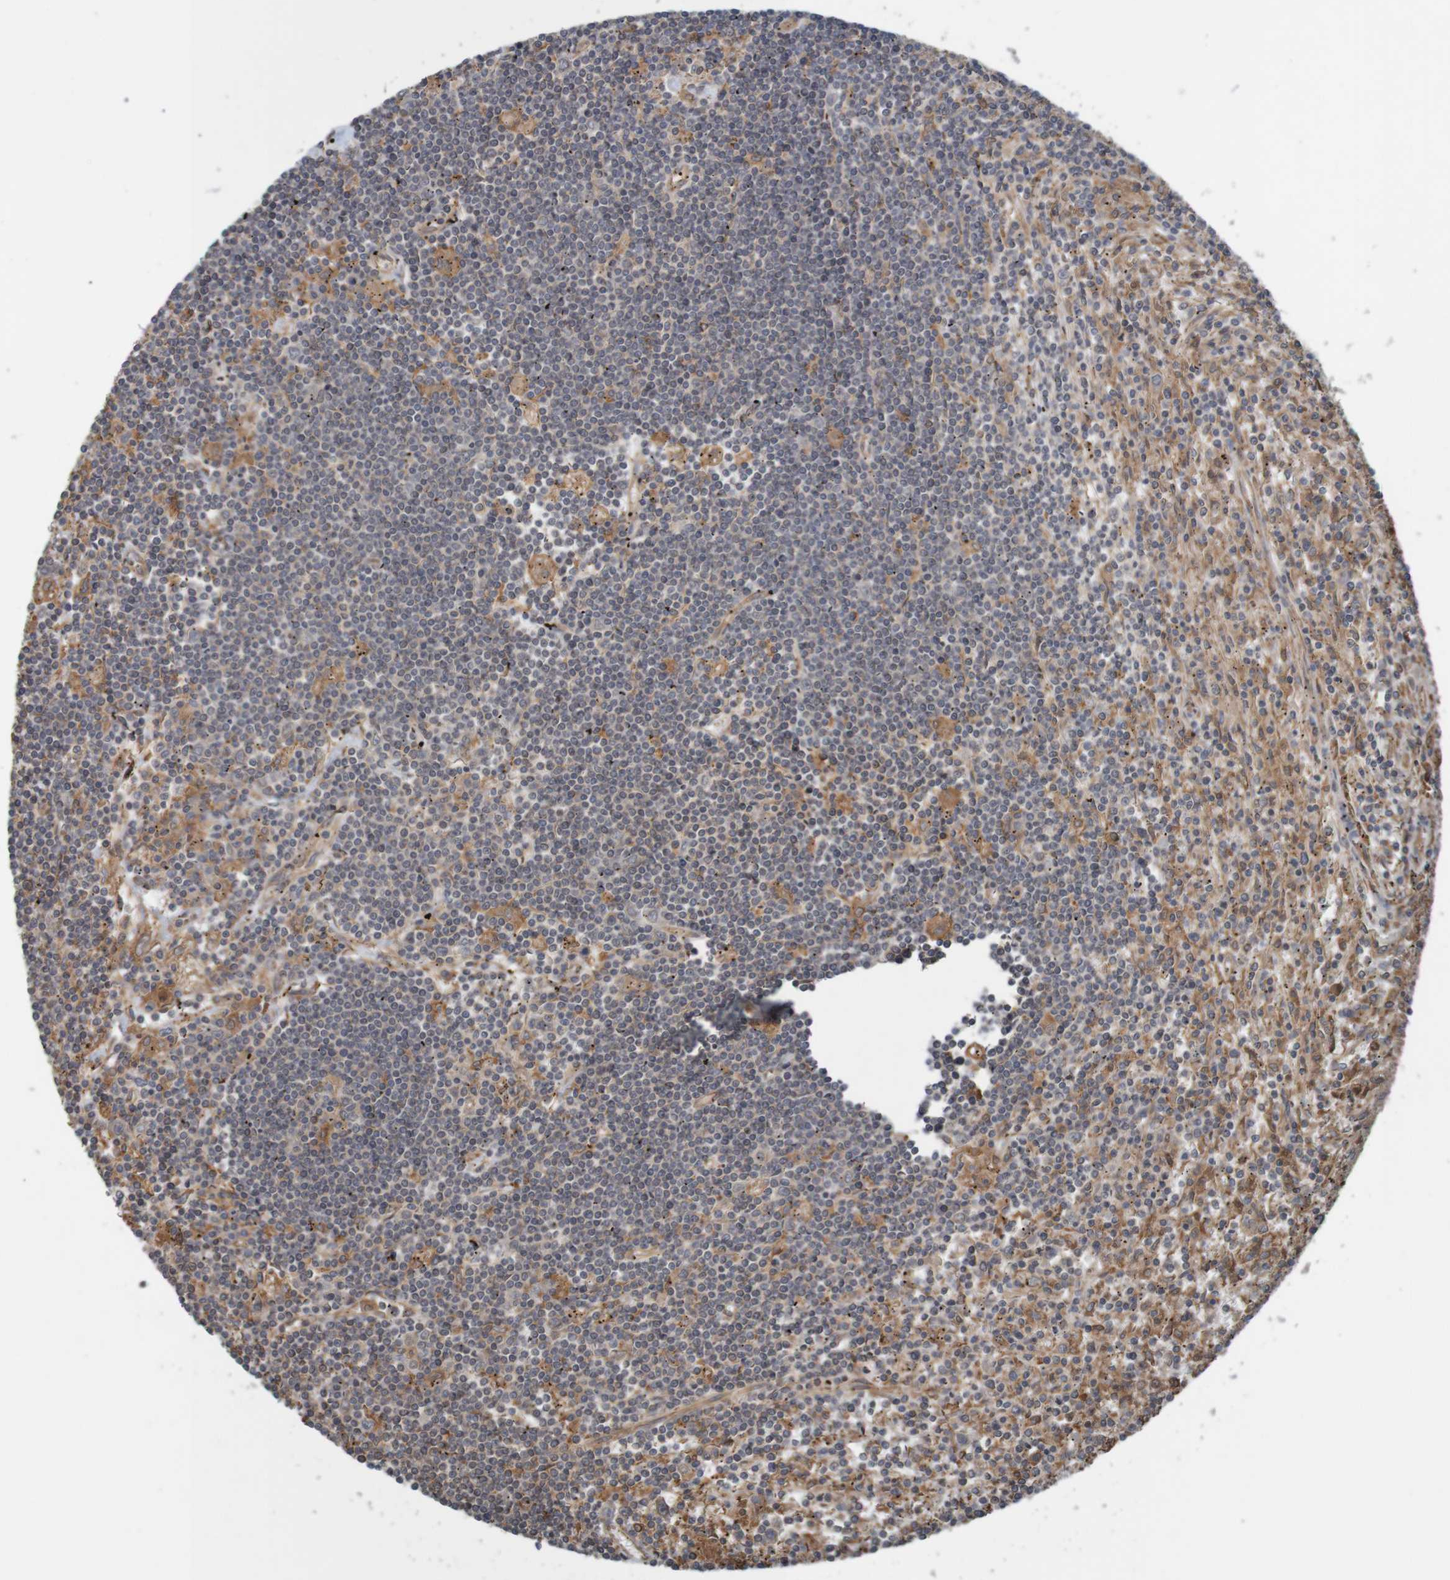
{"staining": {"intensity": "negative", "quantity": "none", "location": "none"}, "tissue": "lymphoma", "cell_type": "Tumor cells", "image_type": "cancer", "snomed": [{"axis": "morphology", "description": "Malignant lymphoma, non-Hodgkin's type, Low grade"}, {"axis": "topography", "description": "Spleen"}], "caption": "Lymphoma stained for a protein using immunohistochemistry (IHC) exhibits no positivity tumor cells.", "gene": "ARHGEF11", "patient": {"sex": "male", "age": 76}}